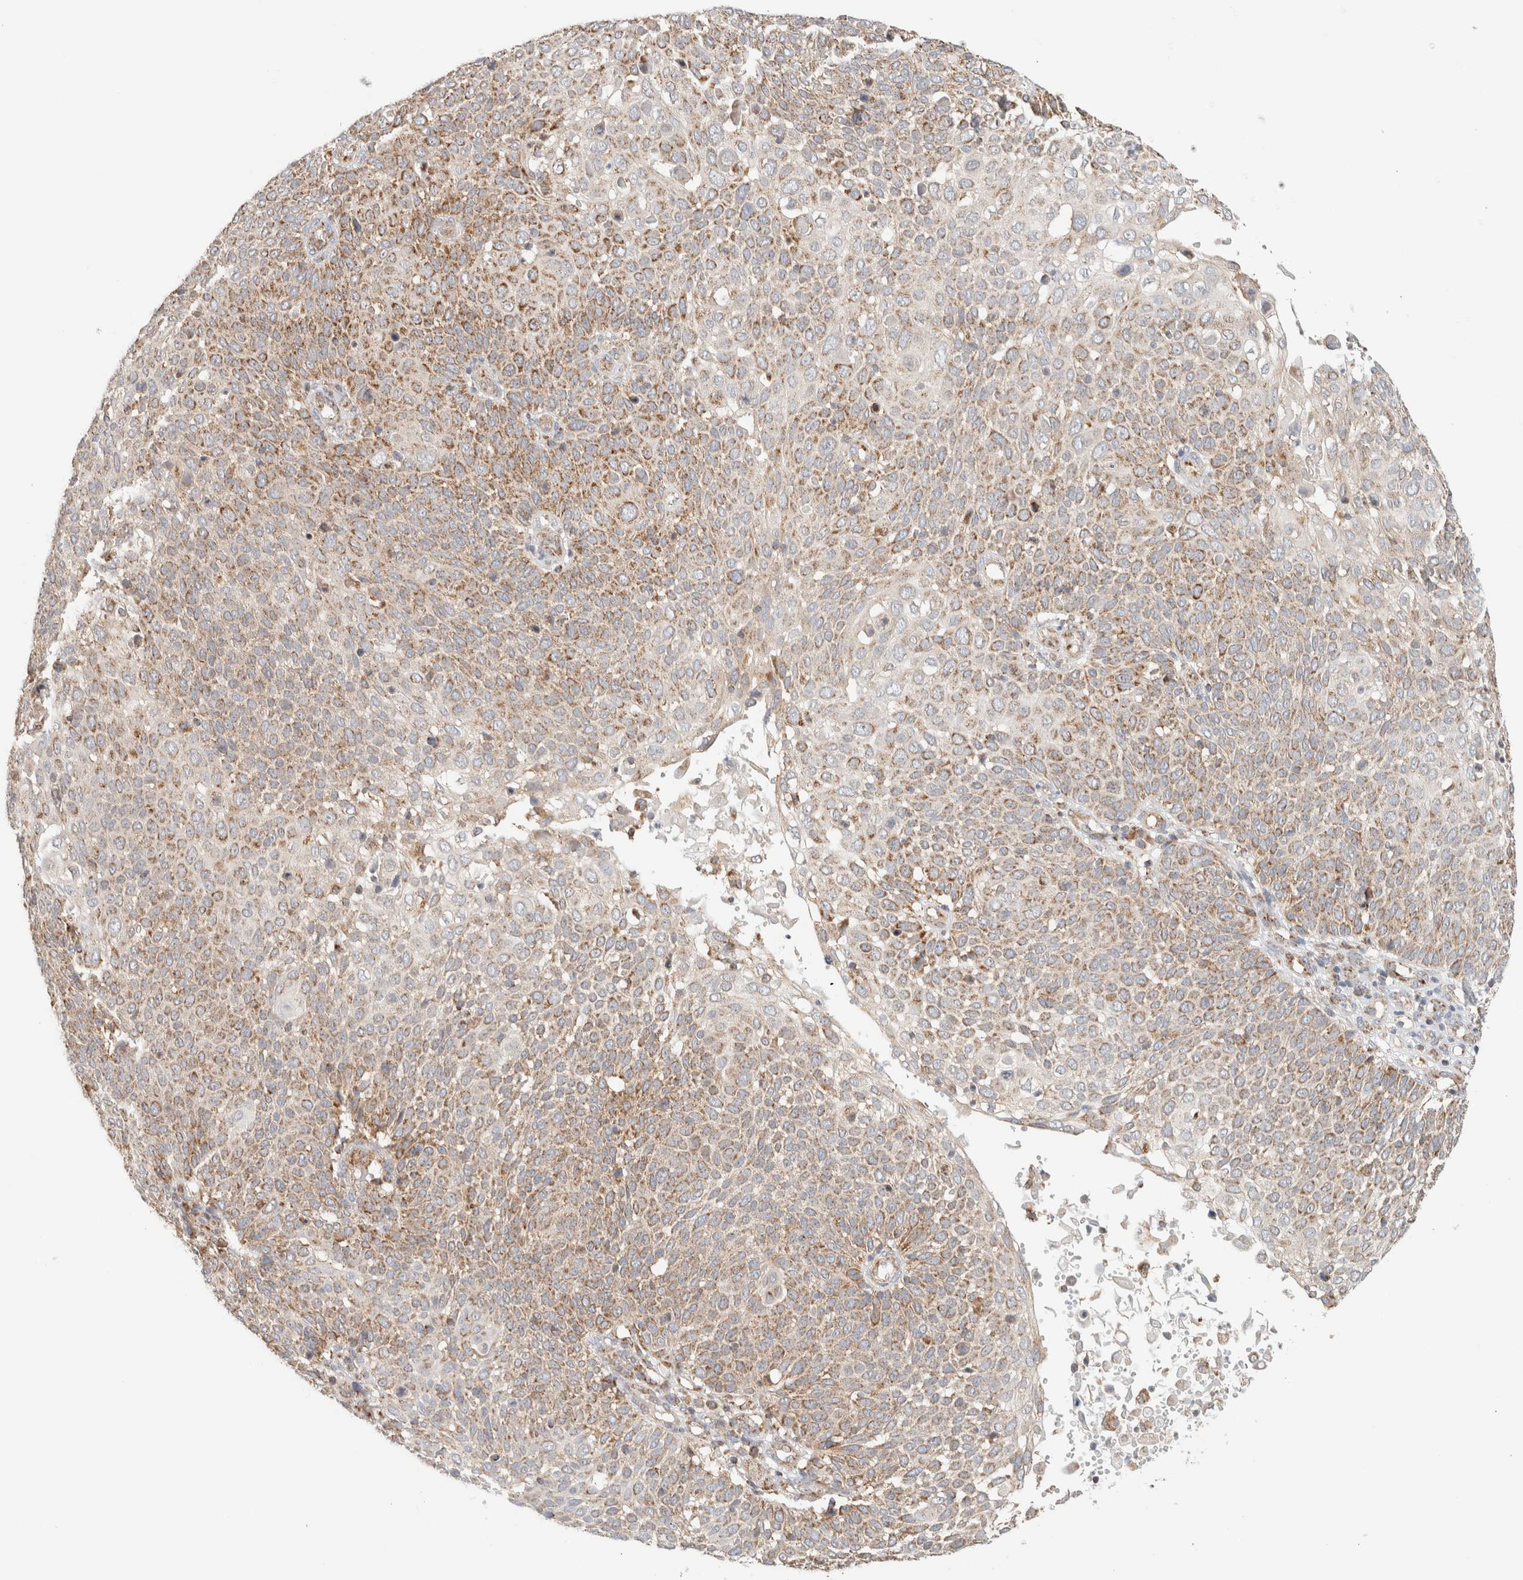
{"staining": {"intensity": "strong", "quantity": "25%-75%", "location": "cytoplasmic/membranous"}, "tissue": "cervical cancer", "cell_type": "Tumor cells", "image_type": "cancer", "snomed": [{"axis": "morphology", "description": "Squamous cell carcinoma, NOS"}, {"axis": "topography", "description": "Cervix"}], "caption": "Protein expression analysis of human squamous cell carcinoma (cervical) reveals strong cytoplasmic/membranous expression in about 25%-75% of tumor cells.", "gene": "MRM3", "patient": {"sex": "female", "age": 74}}